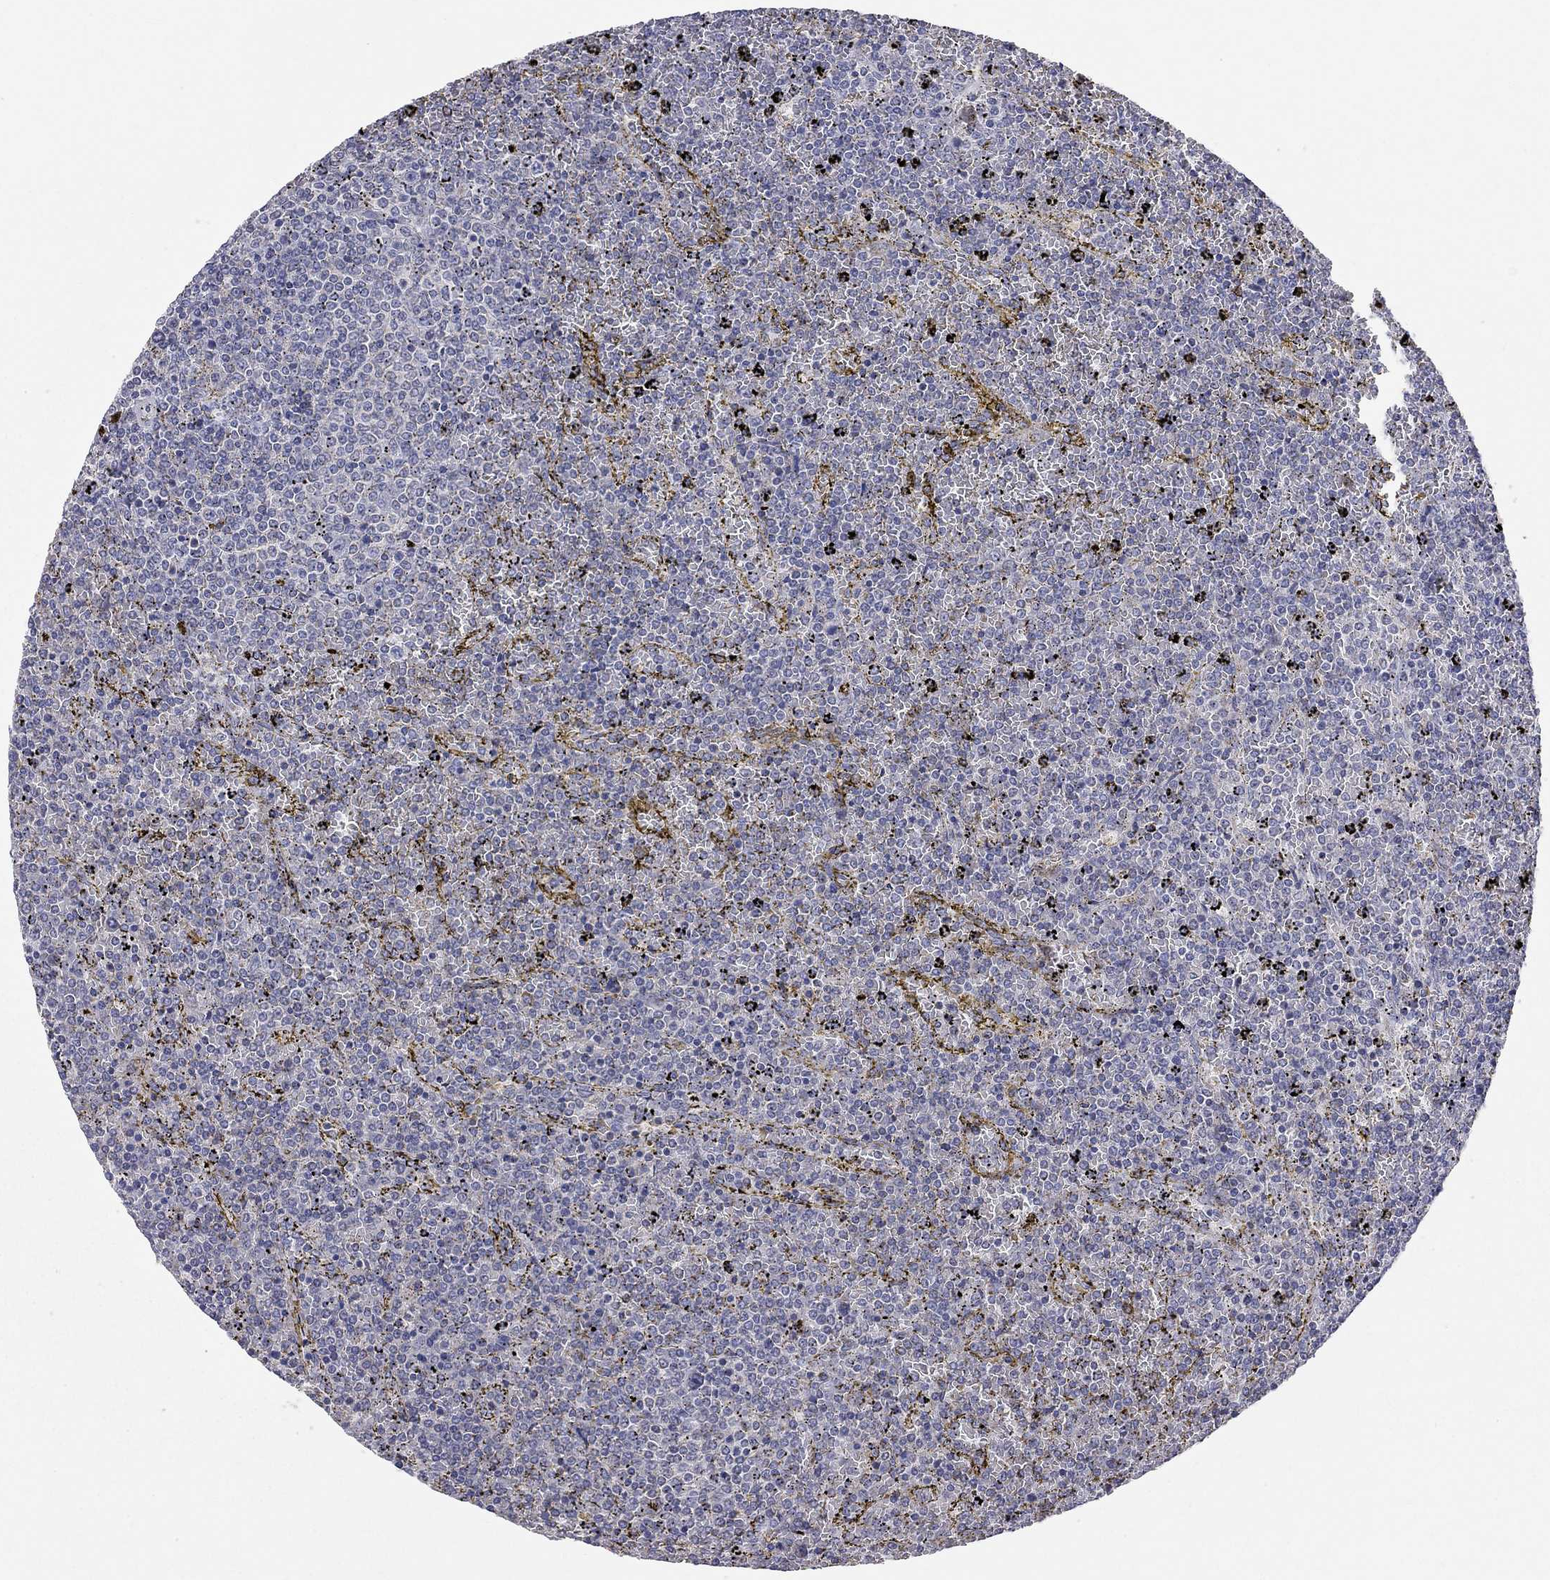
{"staining": {"intensity": "negative", "quantity": "none", "location": "none"}, "tissue": "lymphoma", "cell_type": "Tumor cells", "image_type": "cancer", "snomed": [{"axis": "morphology", "description": "Malignant lymphoma, non-Hodgkin's type, Low grade"}, {"axis": "topography", "description": "Spleen"}], "caption": "Immunohistochemistry (IHC) image of neoplastic tissue: human lymphoma stained with DAB reveals no significant protein staining in tumor cells.", "gene": "CFAP161", "patient": {"sex": "female", "age": 77}}